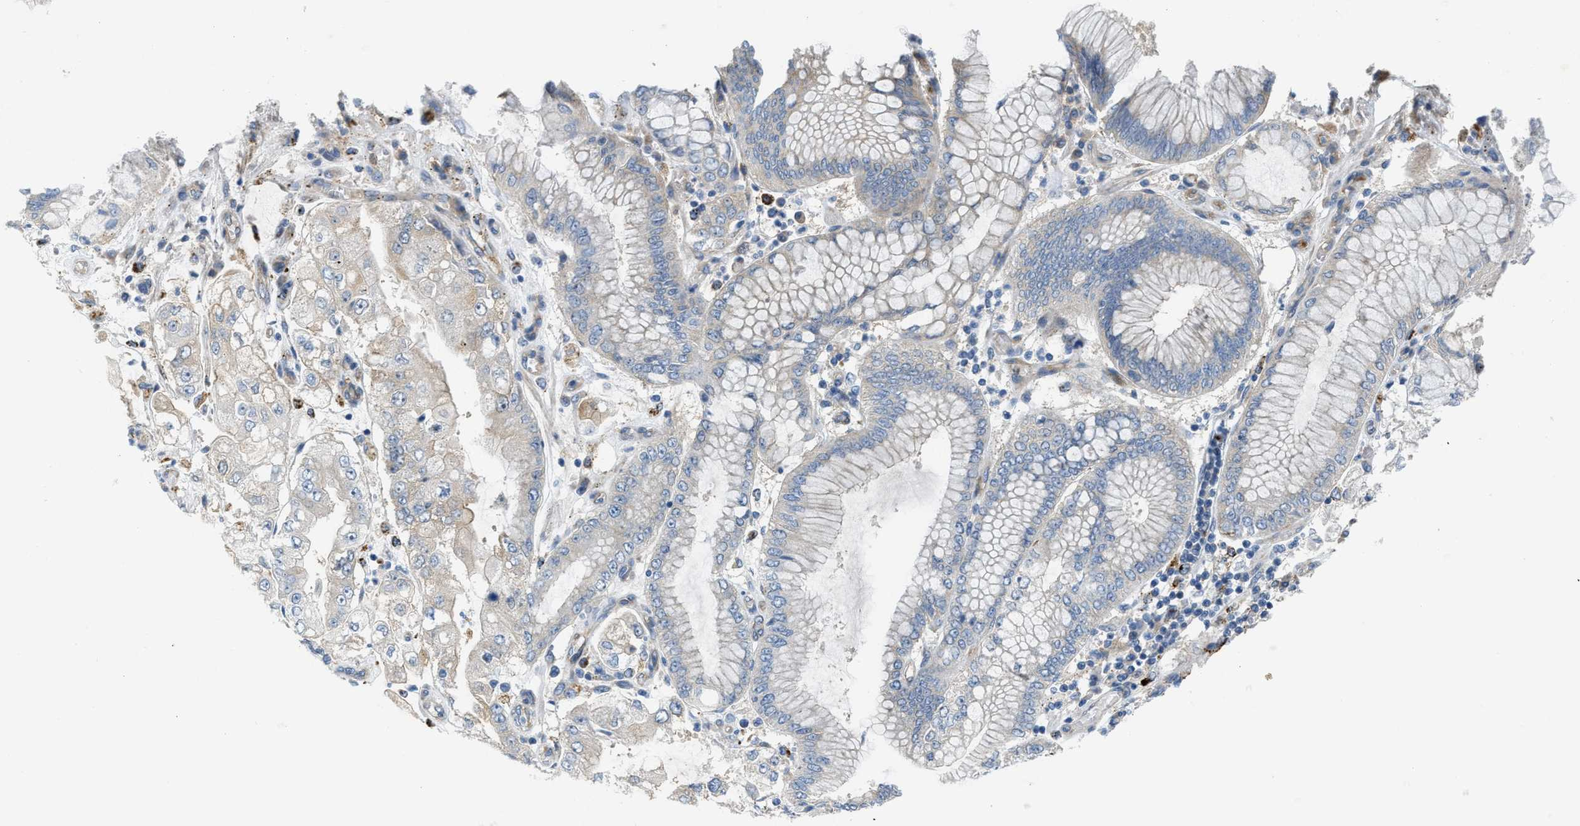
{"staining": {"intensity": "weak", "quantity": "<25%", "location": "cytoplasmic/membranous"}, "tissue": "stomach cancer", "cell_type": "Tumor cells", "image_type": "cancer", "snomed": [{"axis": "morphology", "description": "Adenocarcinoma, NOS"}, {"axis": "topography", "description": "Stomach"}], "caption": "The IHC micrograph has no significant staining in tumor cells of stomach adenocarcinoma tissue. (DAB immunohistochemistry (IHC) with hematoxylin counter stain).", "gene": "KLHDC10", "patient": {"sex": "male", "age": 76}}